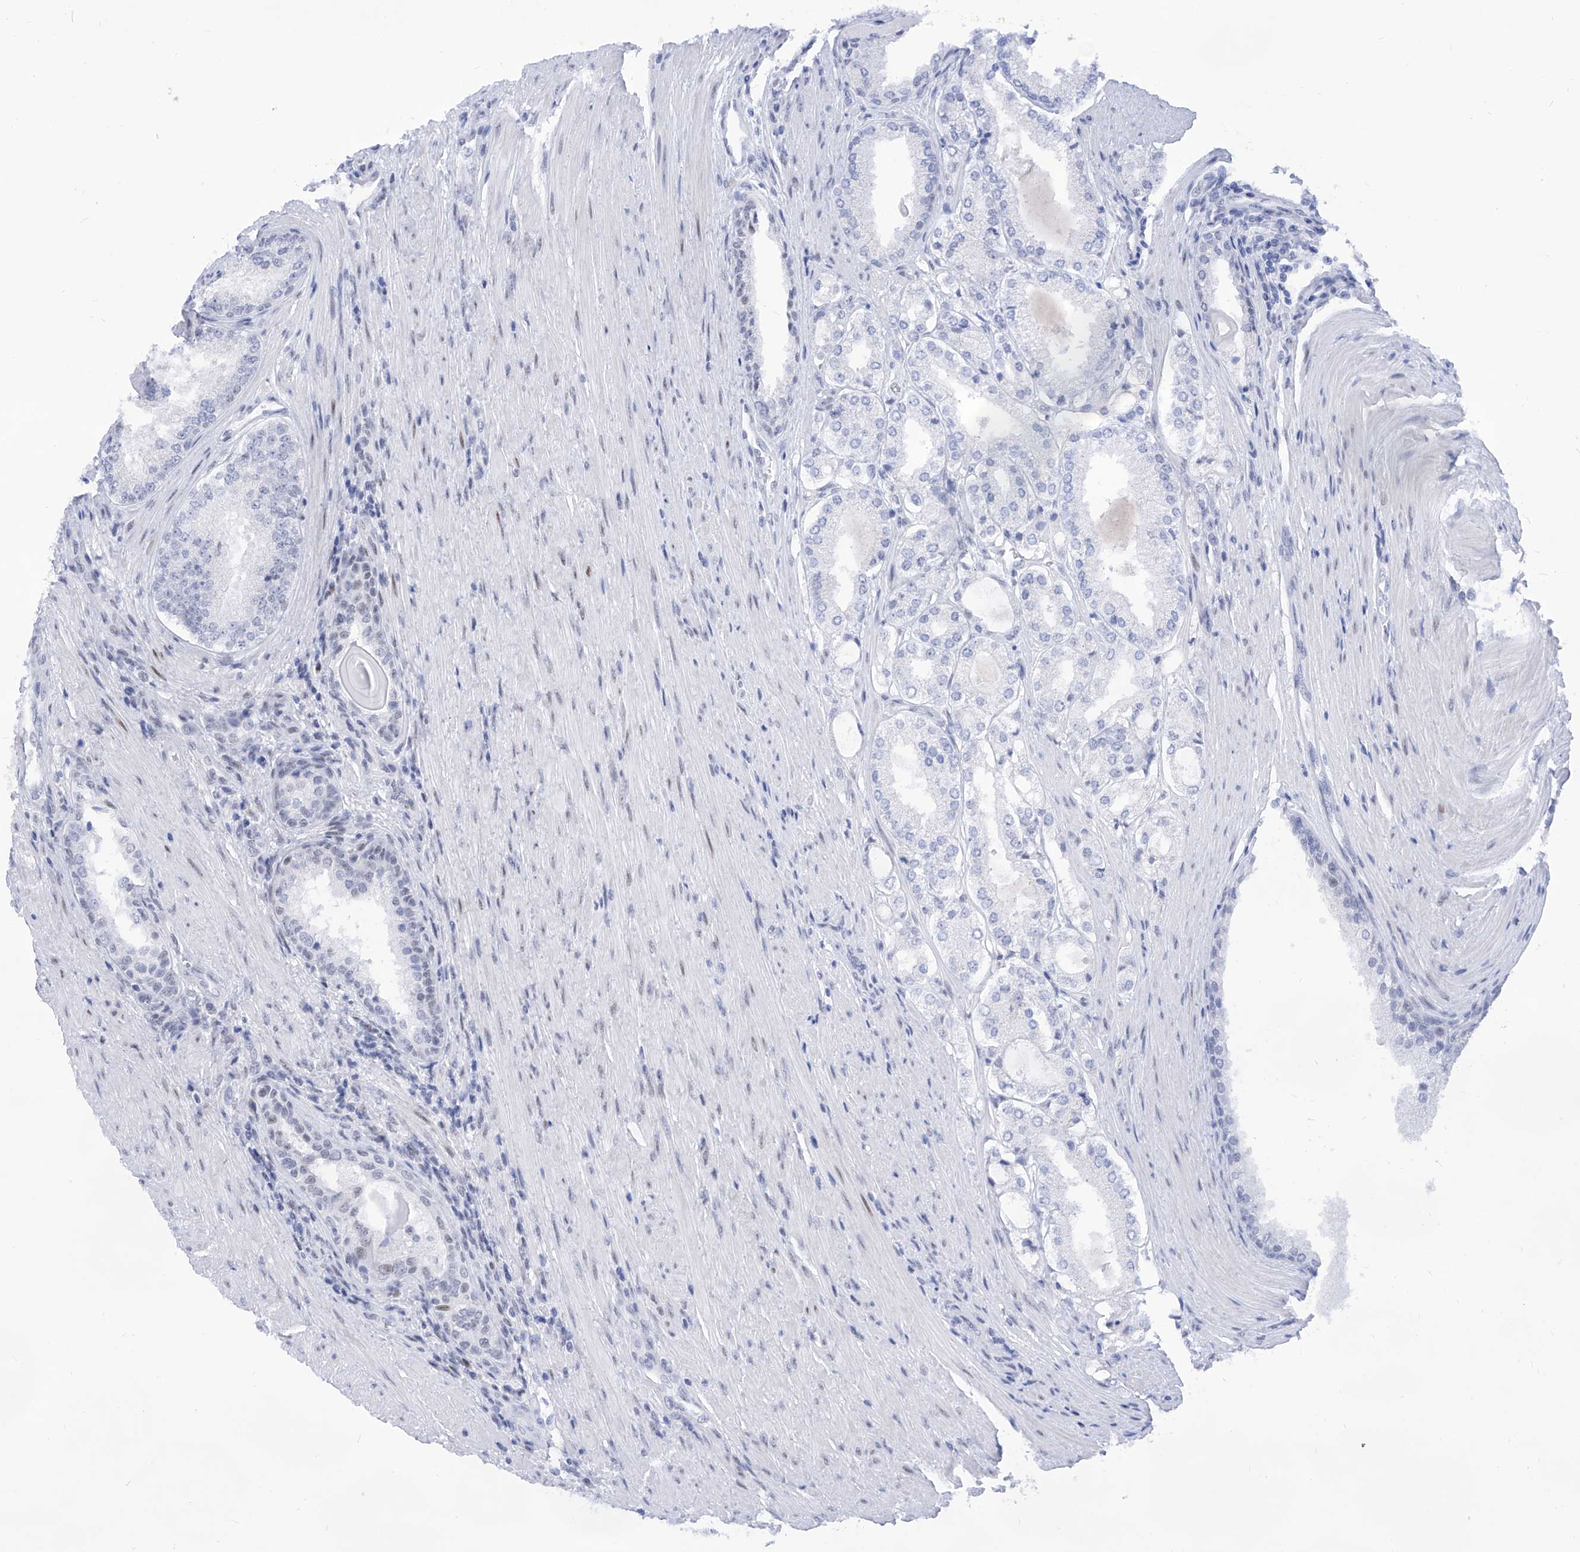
{"staining": {"intensity": "negative", "quantity": "none", "location": "none"}, "tissue": "prostate cancer", "cell_type": "Tumor cells", "image_type": "cancer", "snomed": [{"axis": "morphology", "description": "Adenocarcinoma, High grade"}, {"axis": "topography", "description": "Prostate"}], "caption": "The histopathology image displays no staining of tumor cells in prostate cancer (high-grade adenocarcinoma). The staining is performed using DAB brown chromogen with nuclei counter-stained in using hematoxylin.", "gene": "SART1", "patient": {"sex": "male", "age": 60}}